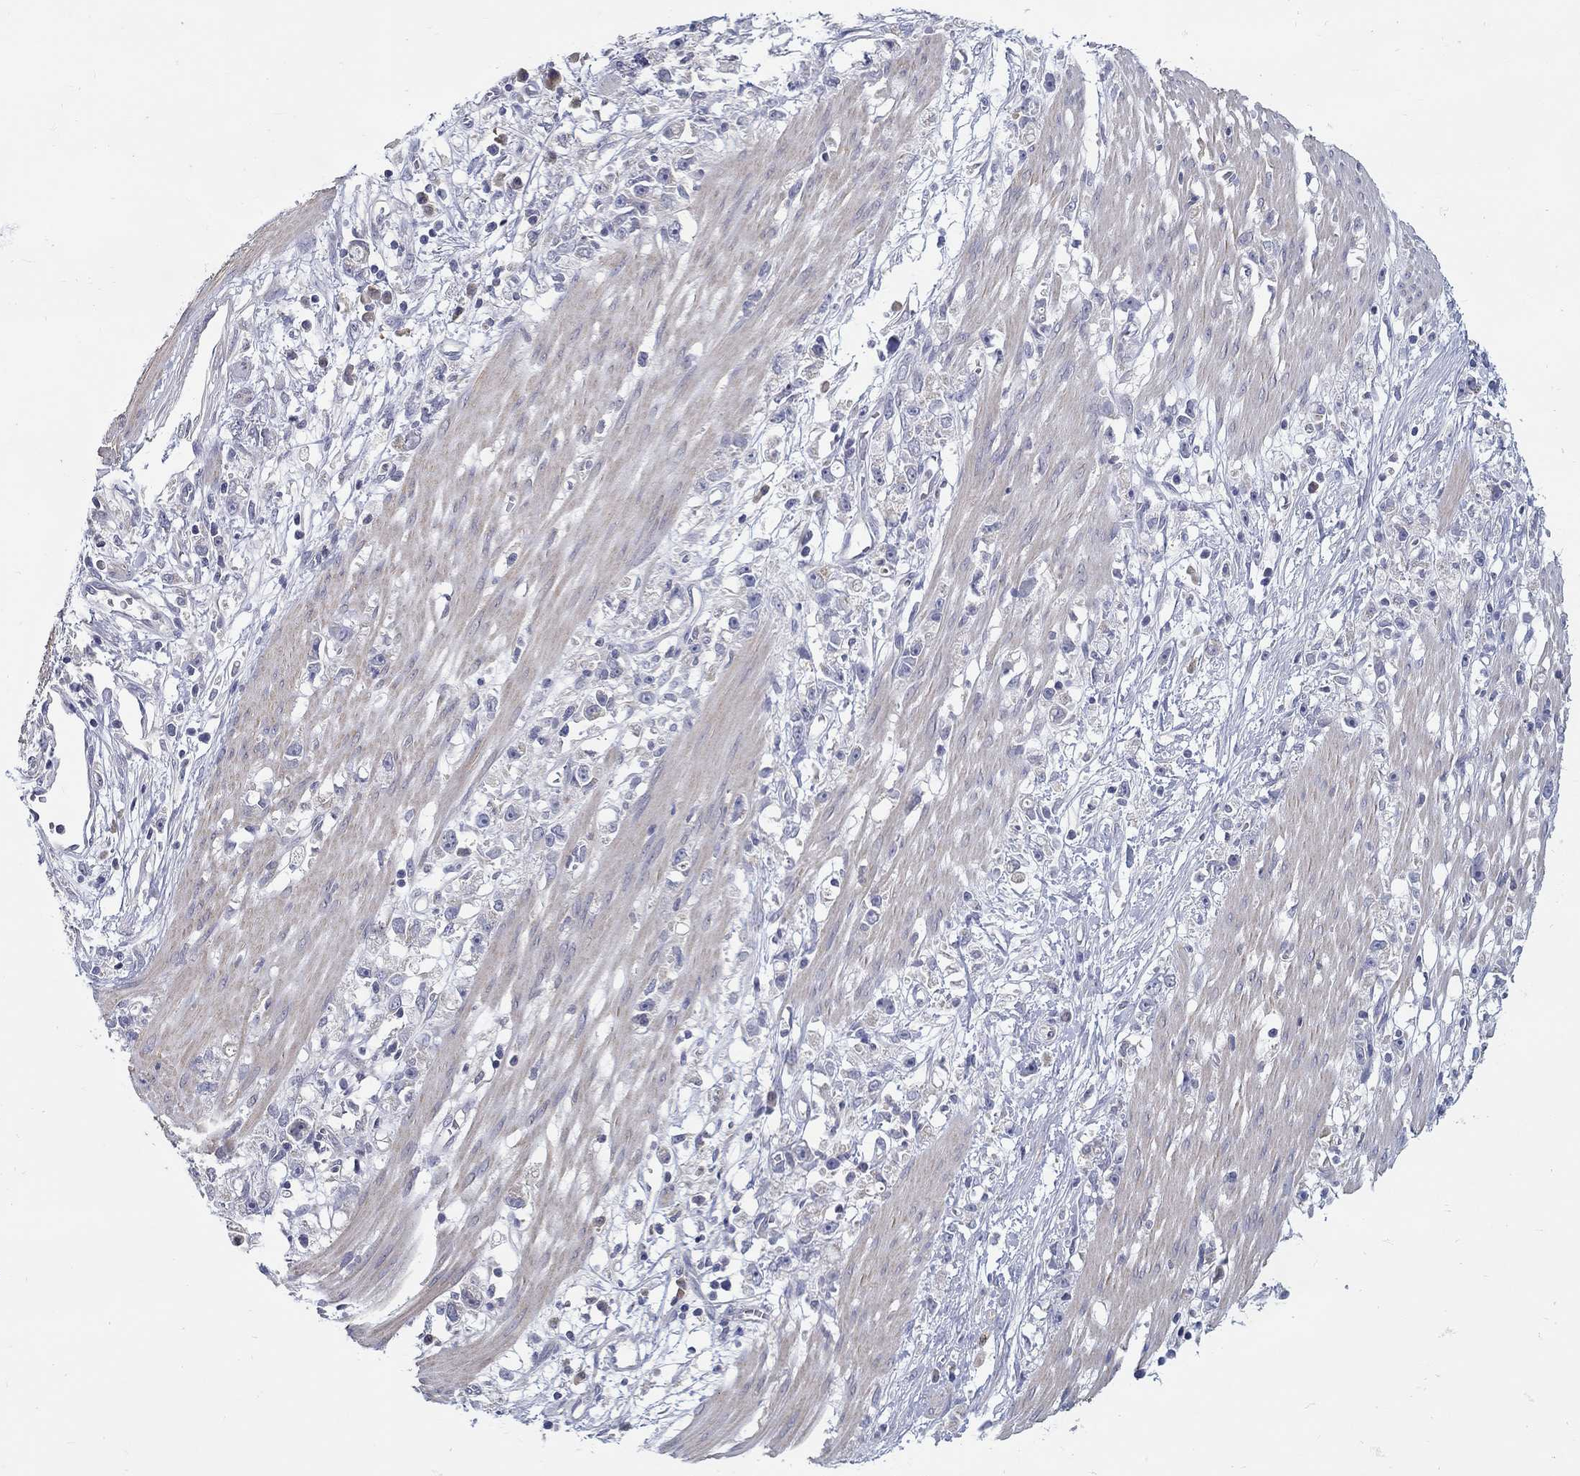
{"staining": {"intensity": "negative", "quantity": "none", "location": "none"}, "tissue": "stomach cancer", "cell_type": "Tumor cells", "image_type": "cancer", "snomed": [{"axis": "morphology", "description": "Adenocarcinoma, NOS"}, {"axis": "topography", "description": "Stomach"}], "caption": "This is an immunohistochemistry (IHC) photomicrograph of human adenocarcinoma (stomach). There is no expression in tumor cells.", "gene": "ABCA4", "patient": {"sex": "female", "age": 59}}